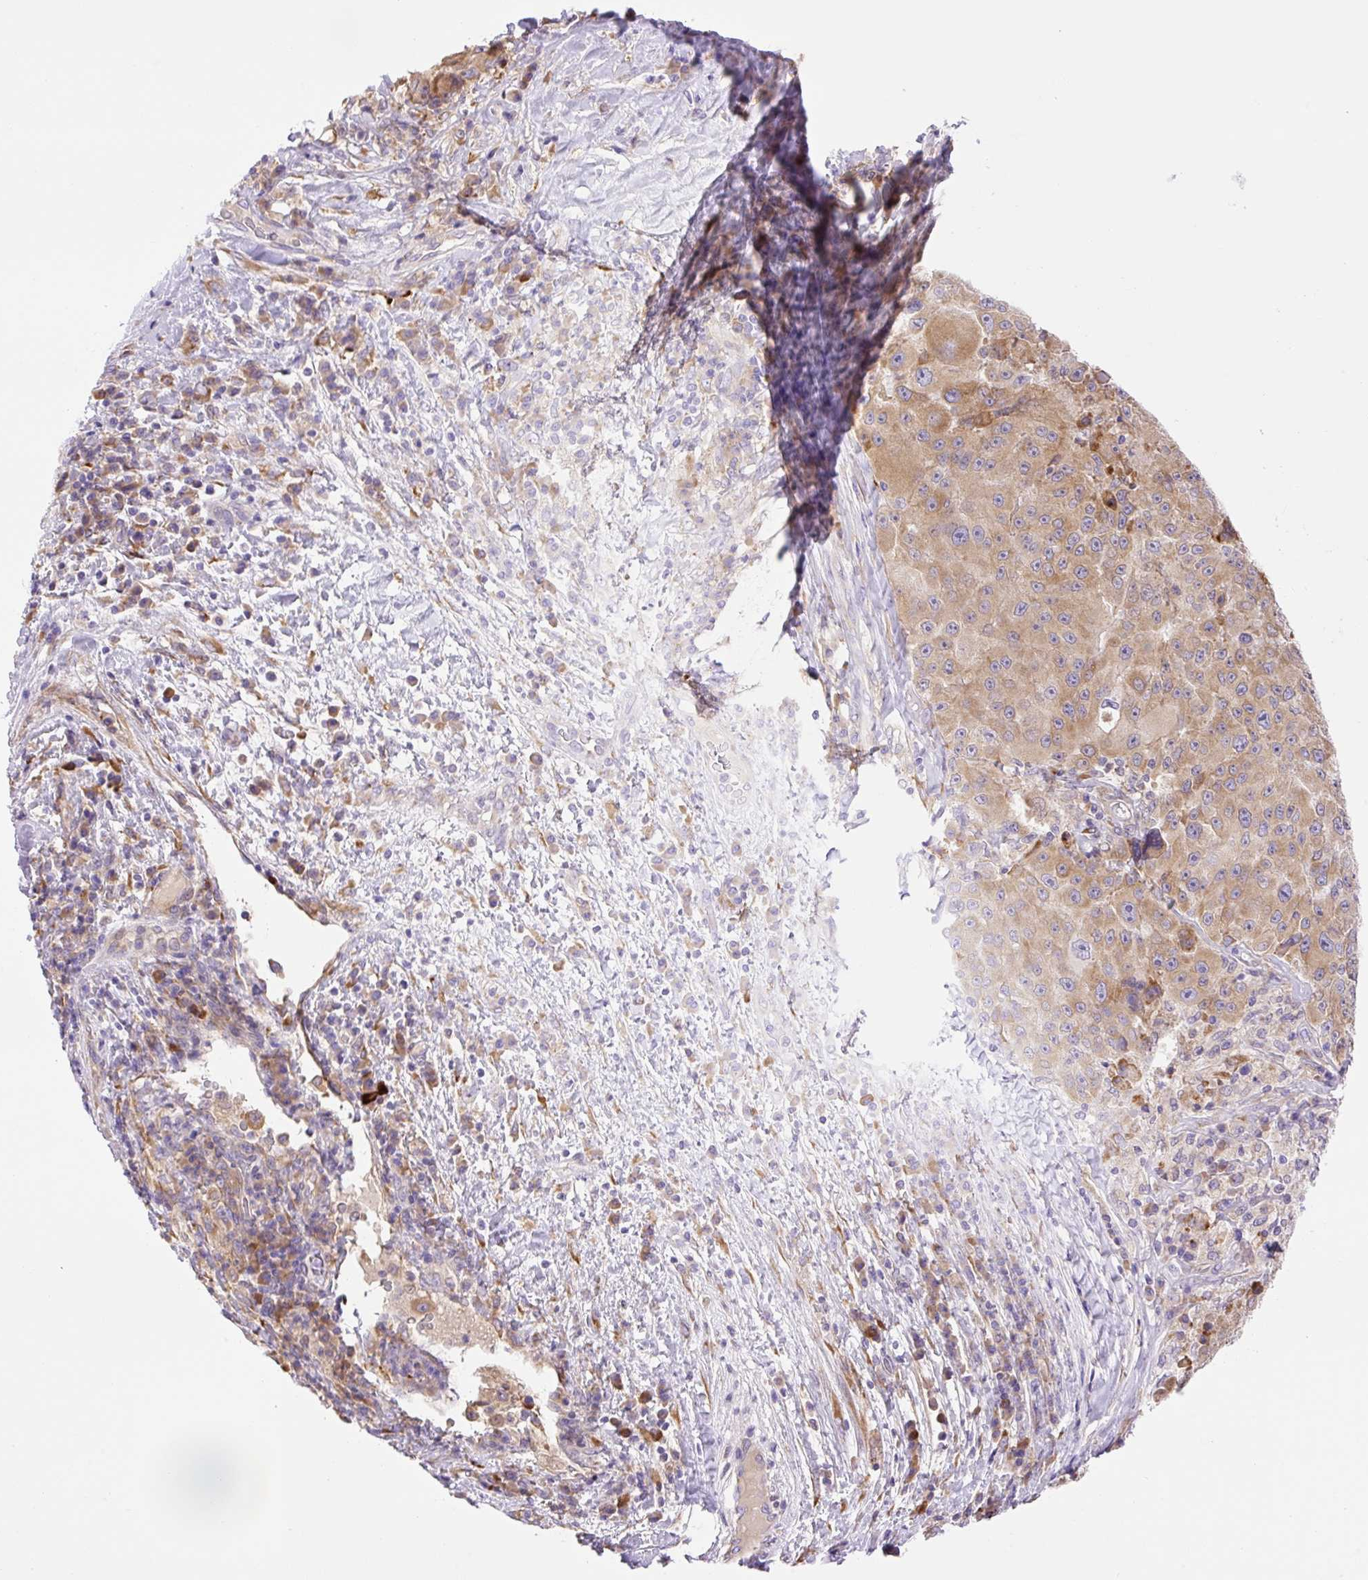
{"staining": {"intensity": "moderate", "quantity": ">75%", "location": "cytoplasmic/membranous"}, "tissue": "melanoma", "cell_type": "Tumor cells", "image_type": "cancer", "snomed": [{"axis": "morphology", "description": "Malignant melanoma, Metastatic site"}, {"axis": "topography", "description": "Lymph node"}], "caption": "Malignant melanoma (metastatic site) stained for a protein (brown) shows moderate cytoplasmic/membranous positive staining in about >75% of tumor cells.", "gene": "POFUT1", "patient": {"sex": "male", "age": 62}}